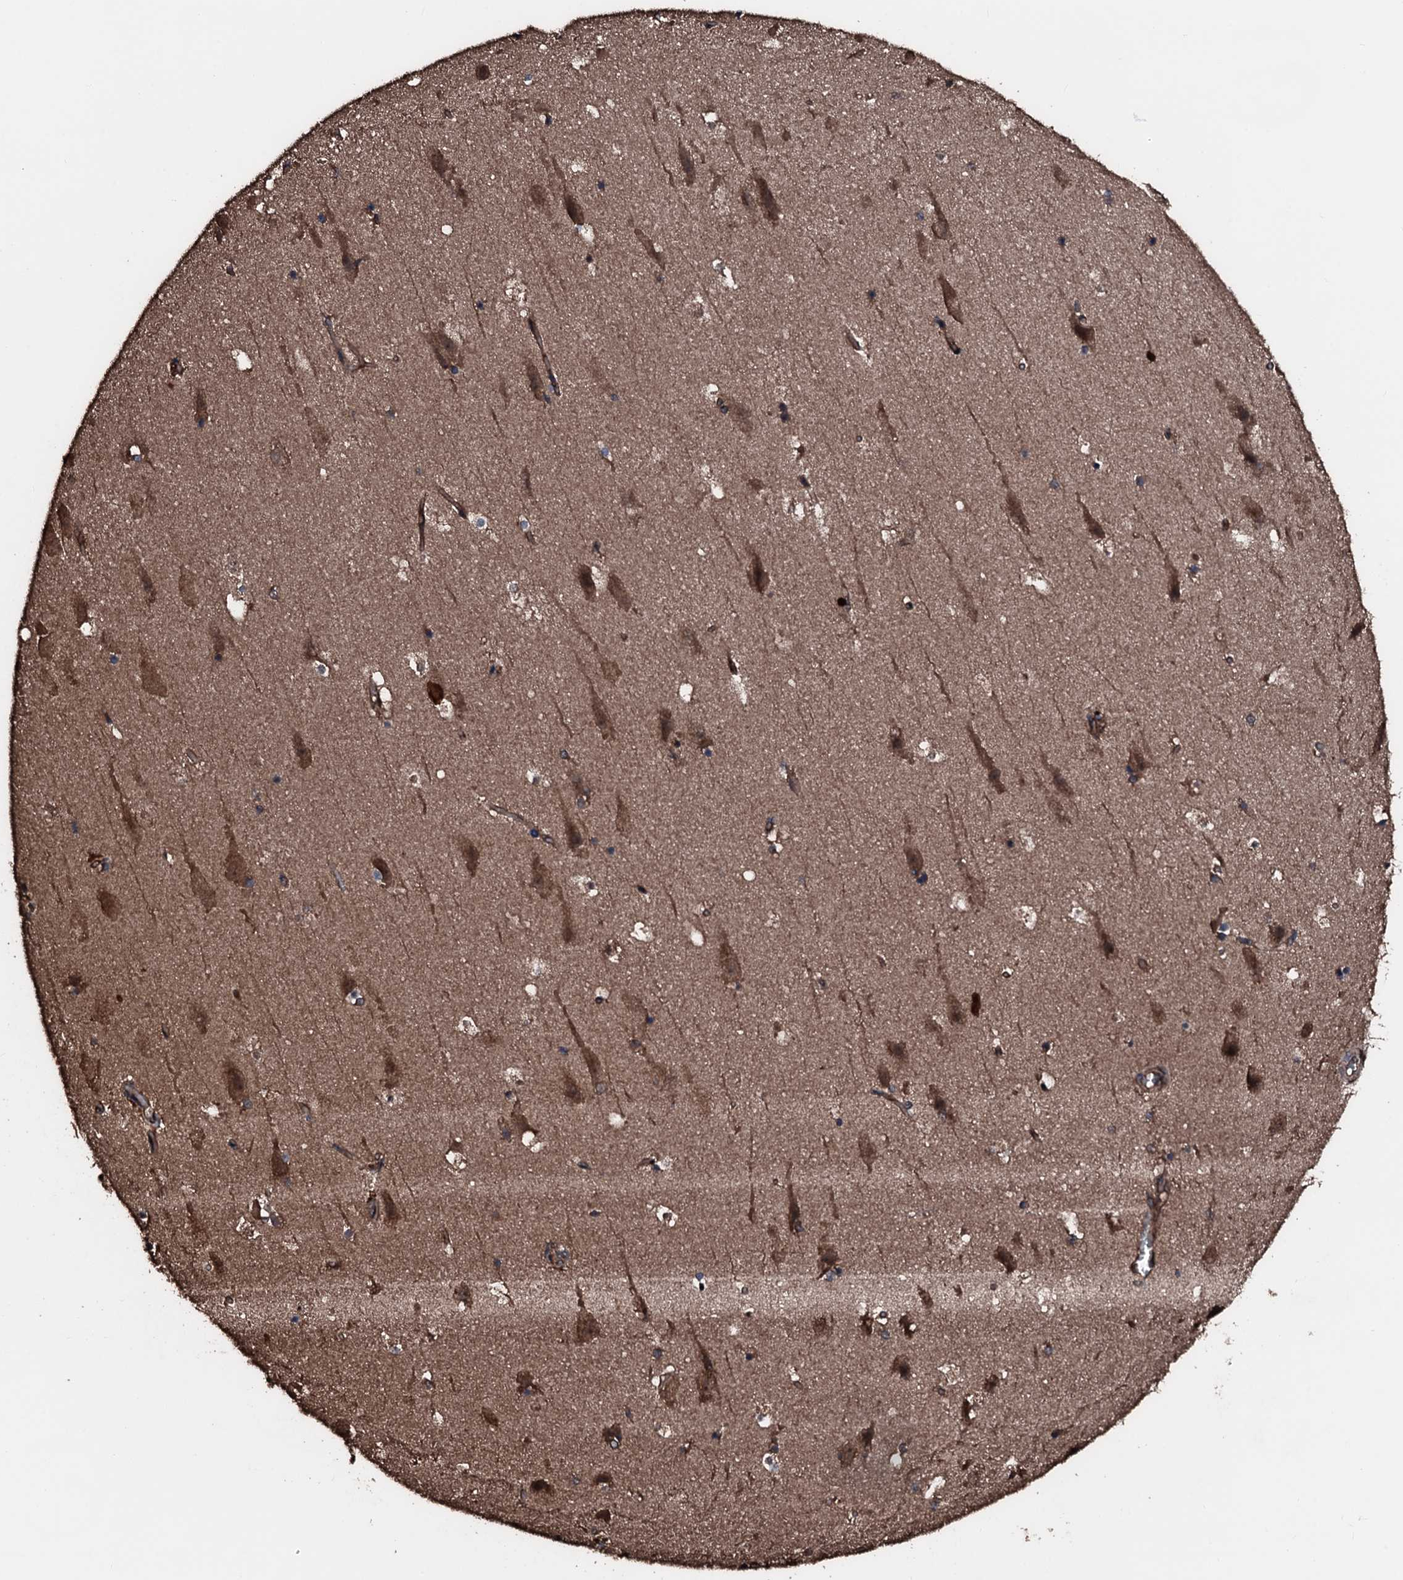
{"staining": {"intensity": "moderate", "quantity": "<25%", "location": "cytoplasmic/membranous"}, "tissue": "hippocampus", "cell_type": "Glial cells", "image_type": "normal", "snomed": [{"axis": "morphology", "description": "Normal tissue, NOS"}, {"axis": "topography", "description": "Hippocampus"}], "caption": "A low amount of moderate cytoplasmic/membranous expression is present in approximately <25% of glial cells in normal hippocampus.", "gene": "KIF18A", "patient": {"sex": "female", "age": 52}}